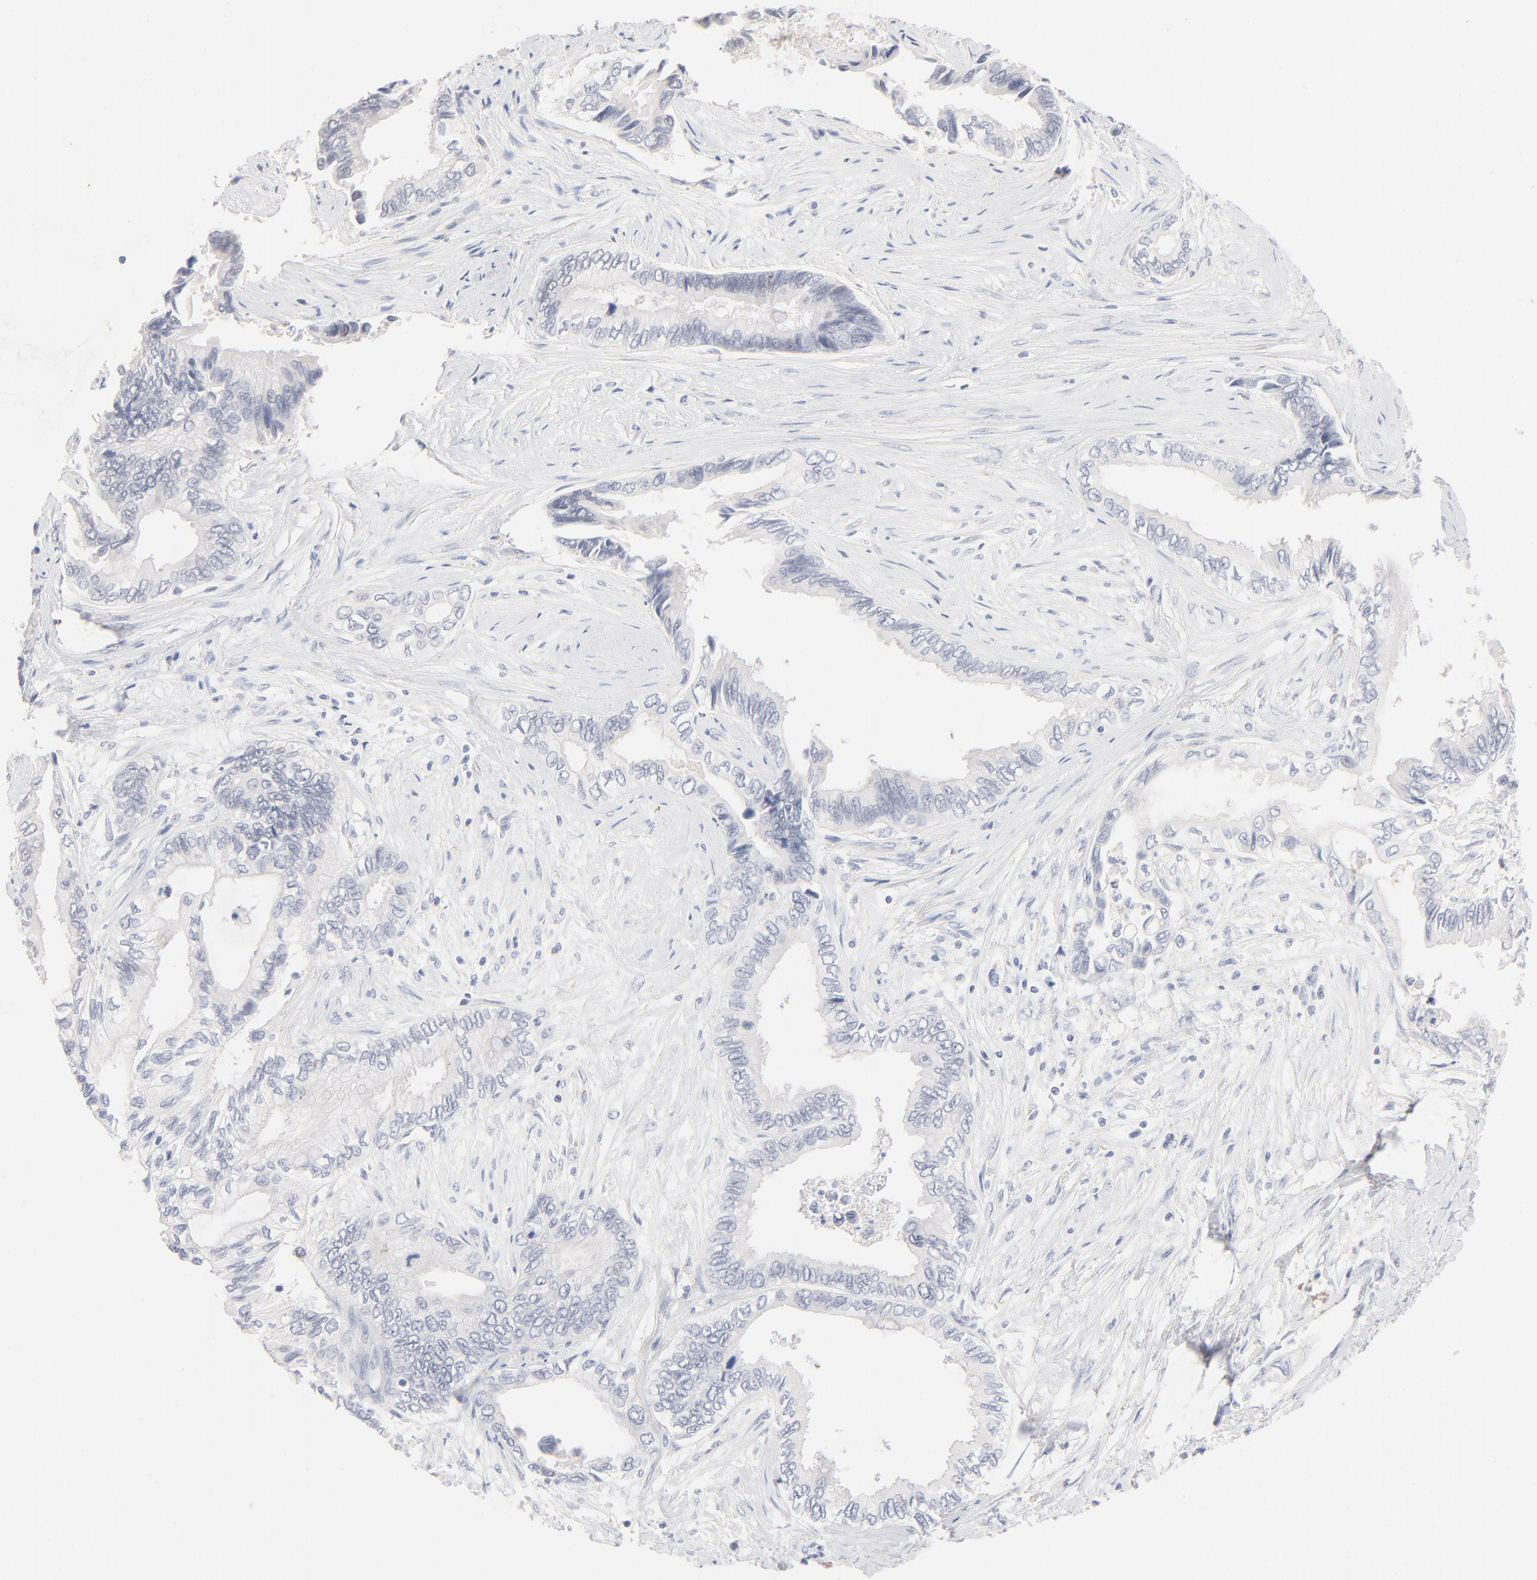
{"staining": {"intensity": "weak", "quantity": "<25%", "location": "nuclear"}, "tissue": "pancreatic cancer", "cell_type": "Tumor cells", "image_type": "cancer", "snomed": [{"axis": "morphology", "description": "Adenocarcinoma, NOS"}, {"axis": "topography", "description": "Pancreas"}], "caption": "Tumor cells are negative for brown protein staining in adenocarcinoma (pancreatic). (DAB IHC with hematoxylin counter stain).", "gene": "ONECUT1", "patient": {"sex": "female", "age": 66}}